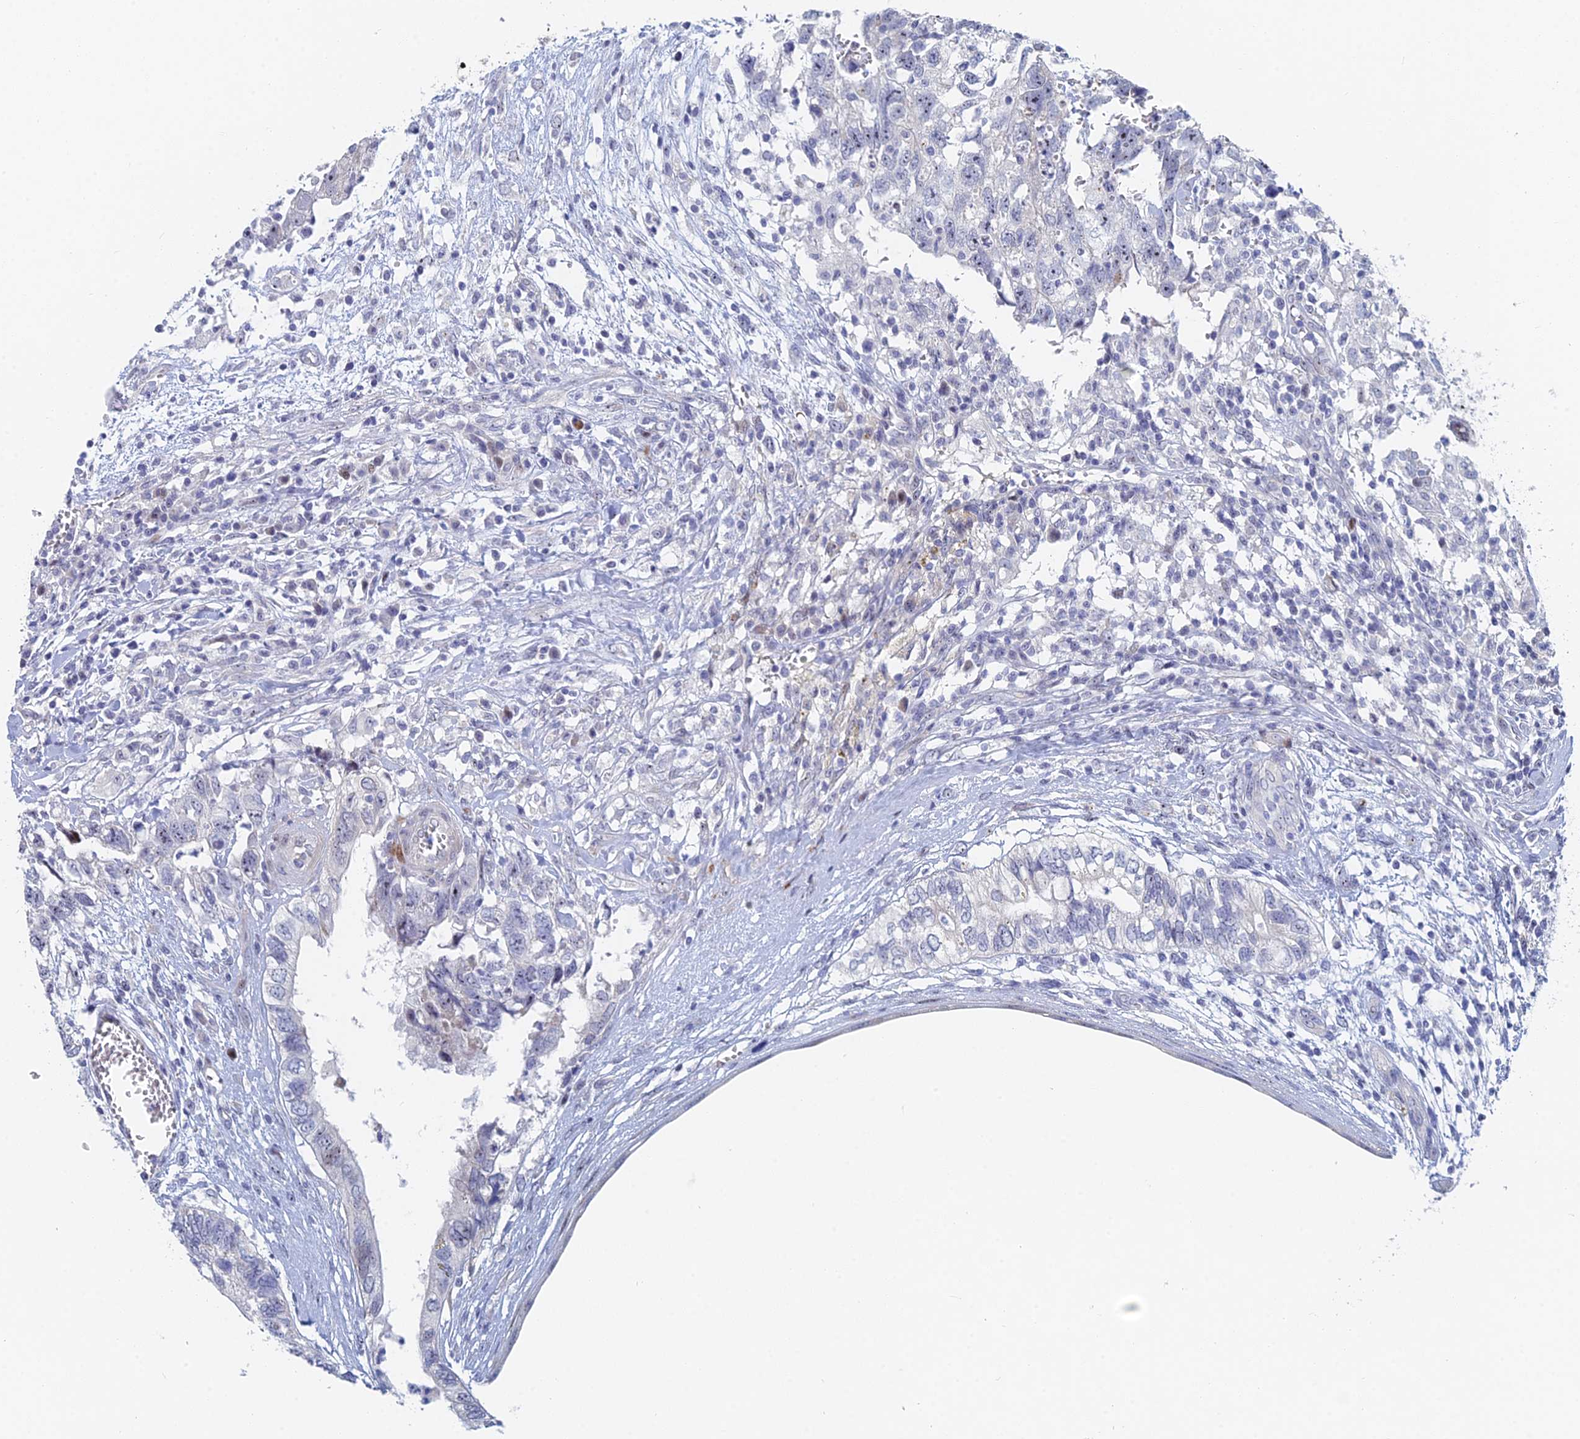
{"staining": {"intensity": "negative", "quantity": "none", "location": "none"}, "tissue": "testis cancer", "cell_type": "Tumor cells", "image_type": "cancer", "snomed": [{"axis": "morphology", "description": "Seminoma, NOS"}, {"axis": "morphology", "description": "Carcinoma, Embryonal, NOS"}, {"axis": "topography", "description": "Testis"}], "caption": "A micrograph of human embryonal carcinoma (testis) is negative for staining in tumor cells.", "gene": "DRGX", "patient": {"sex": "male", "age": 29}}